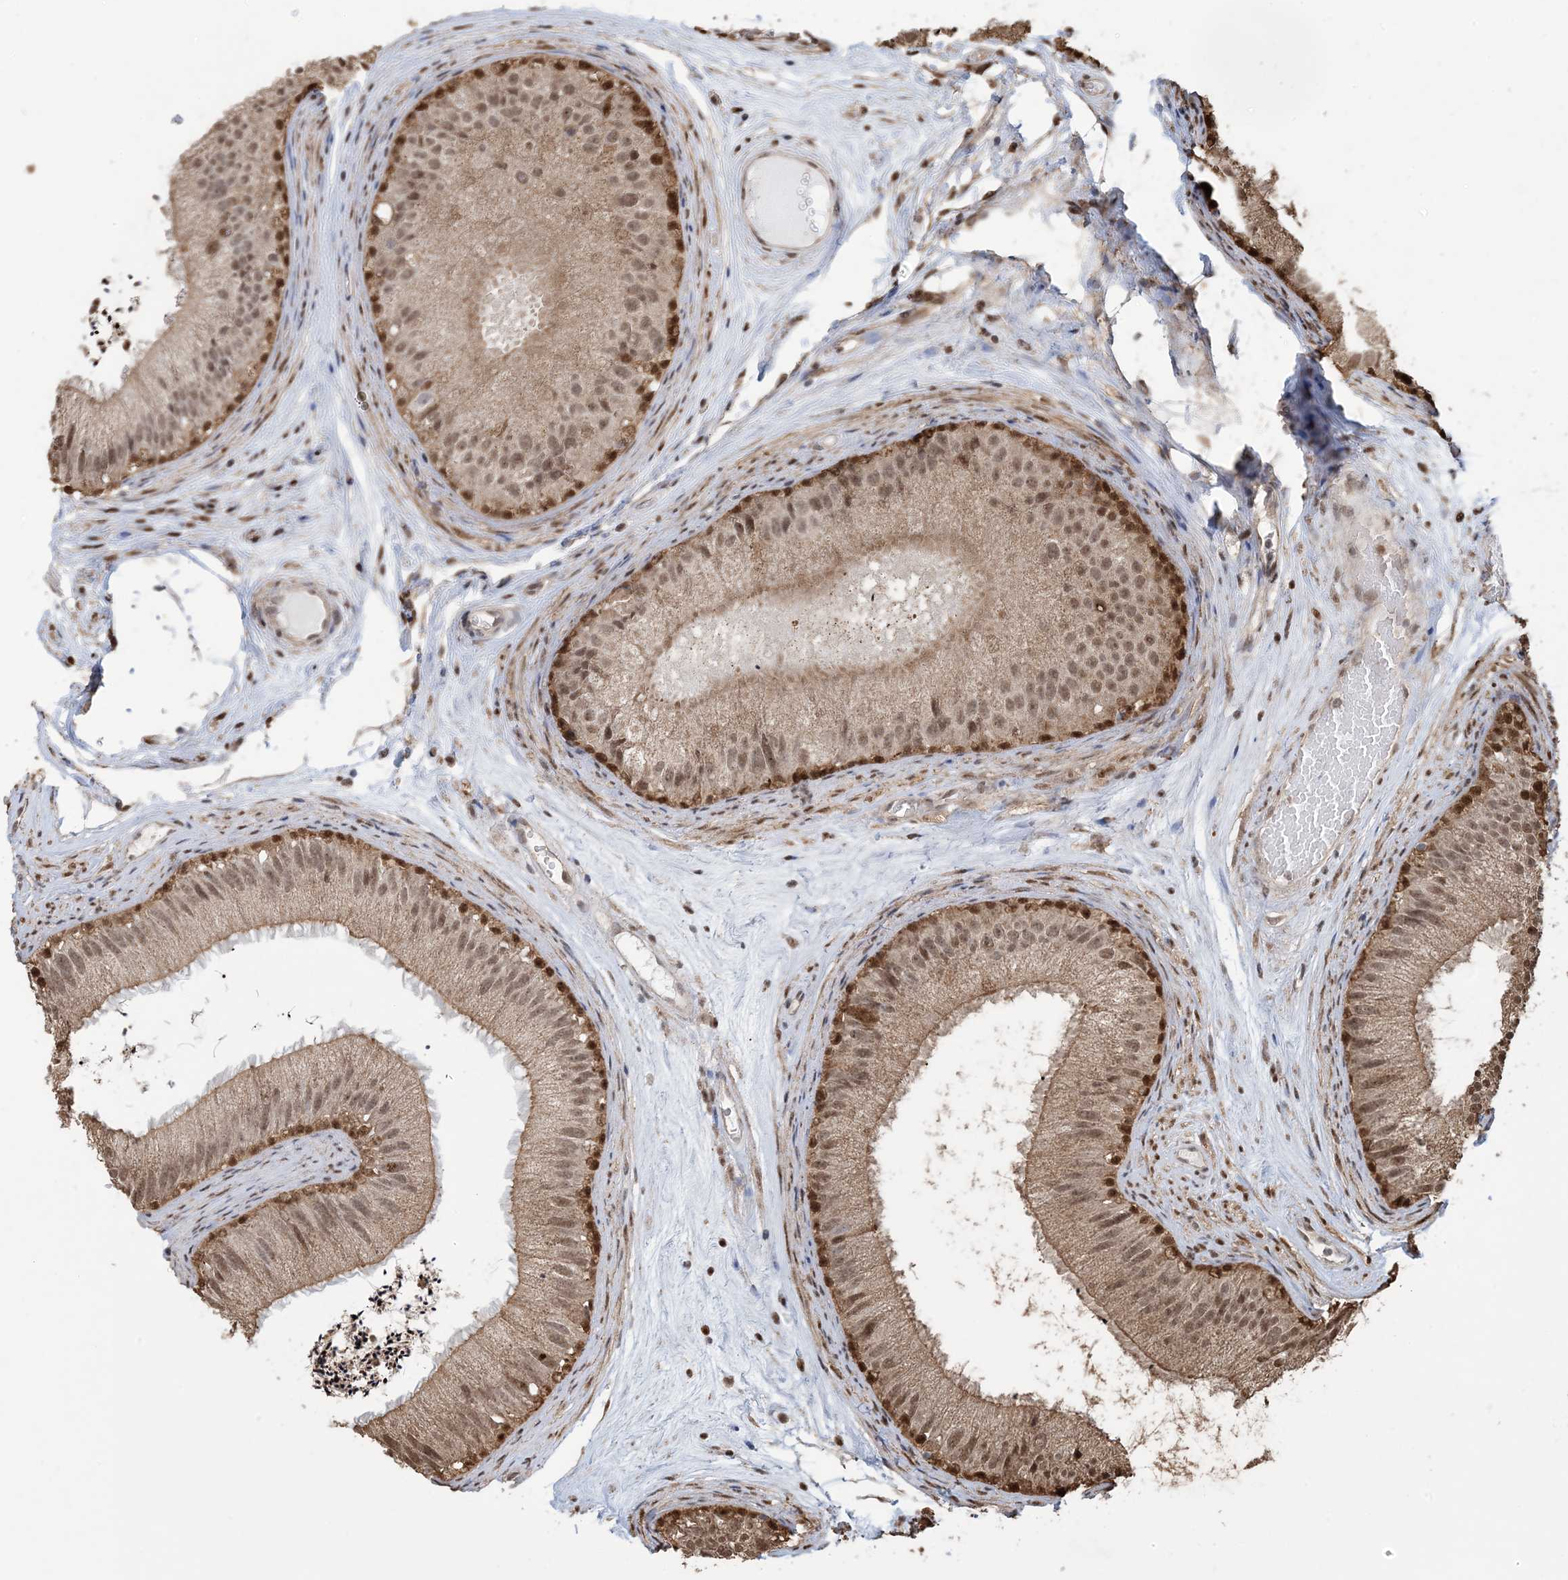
{"staining": {"intensity": "strong", "quantity": "25%-75%", "location": "cytoplasmic/membranous,nuclear"}, "tissue": "epididymis", "cell_type": "Glandular cells", "image_type": "normal", "snomed": [{"axis": "morphology", "description": "Normal tissue, NOS"}, {"axis": "topography", "description": "Epididymis"}], "caption": "Immunohistochemical staining of unremarkable epididymis exhibits strong cytoplasmic/membranous,nuclear protein expression in approximately 25%-75% of glandular cells.", "gene": "HSPA1A", "patient": {"sex": "male", "age": 77}}